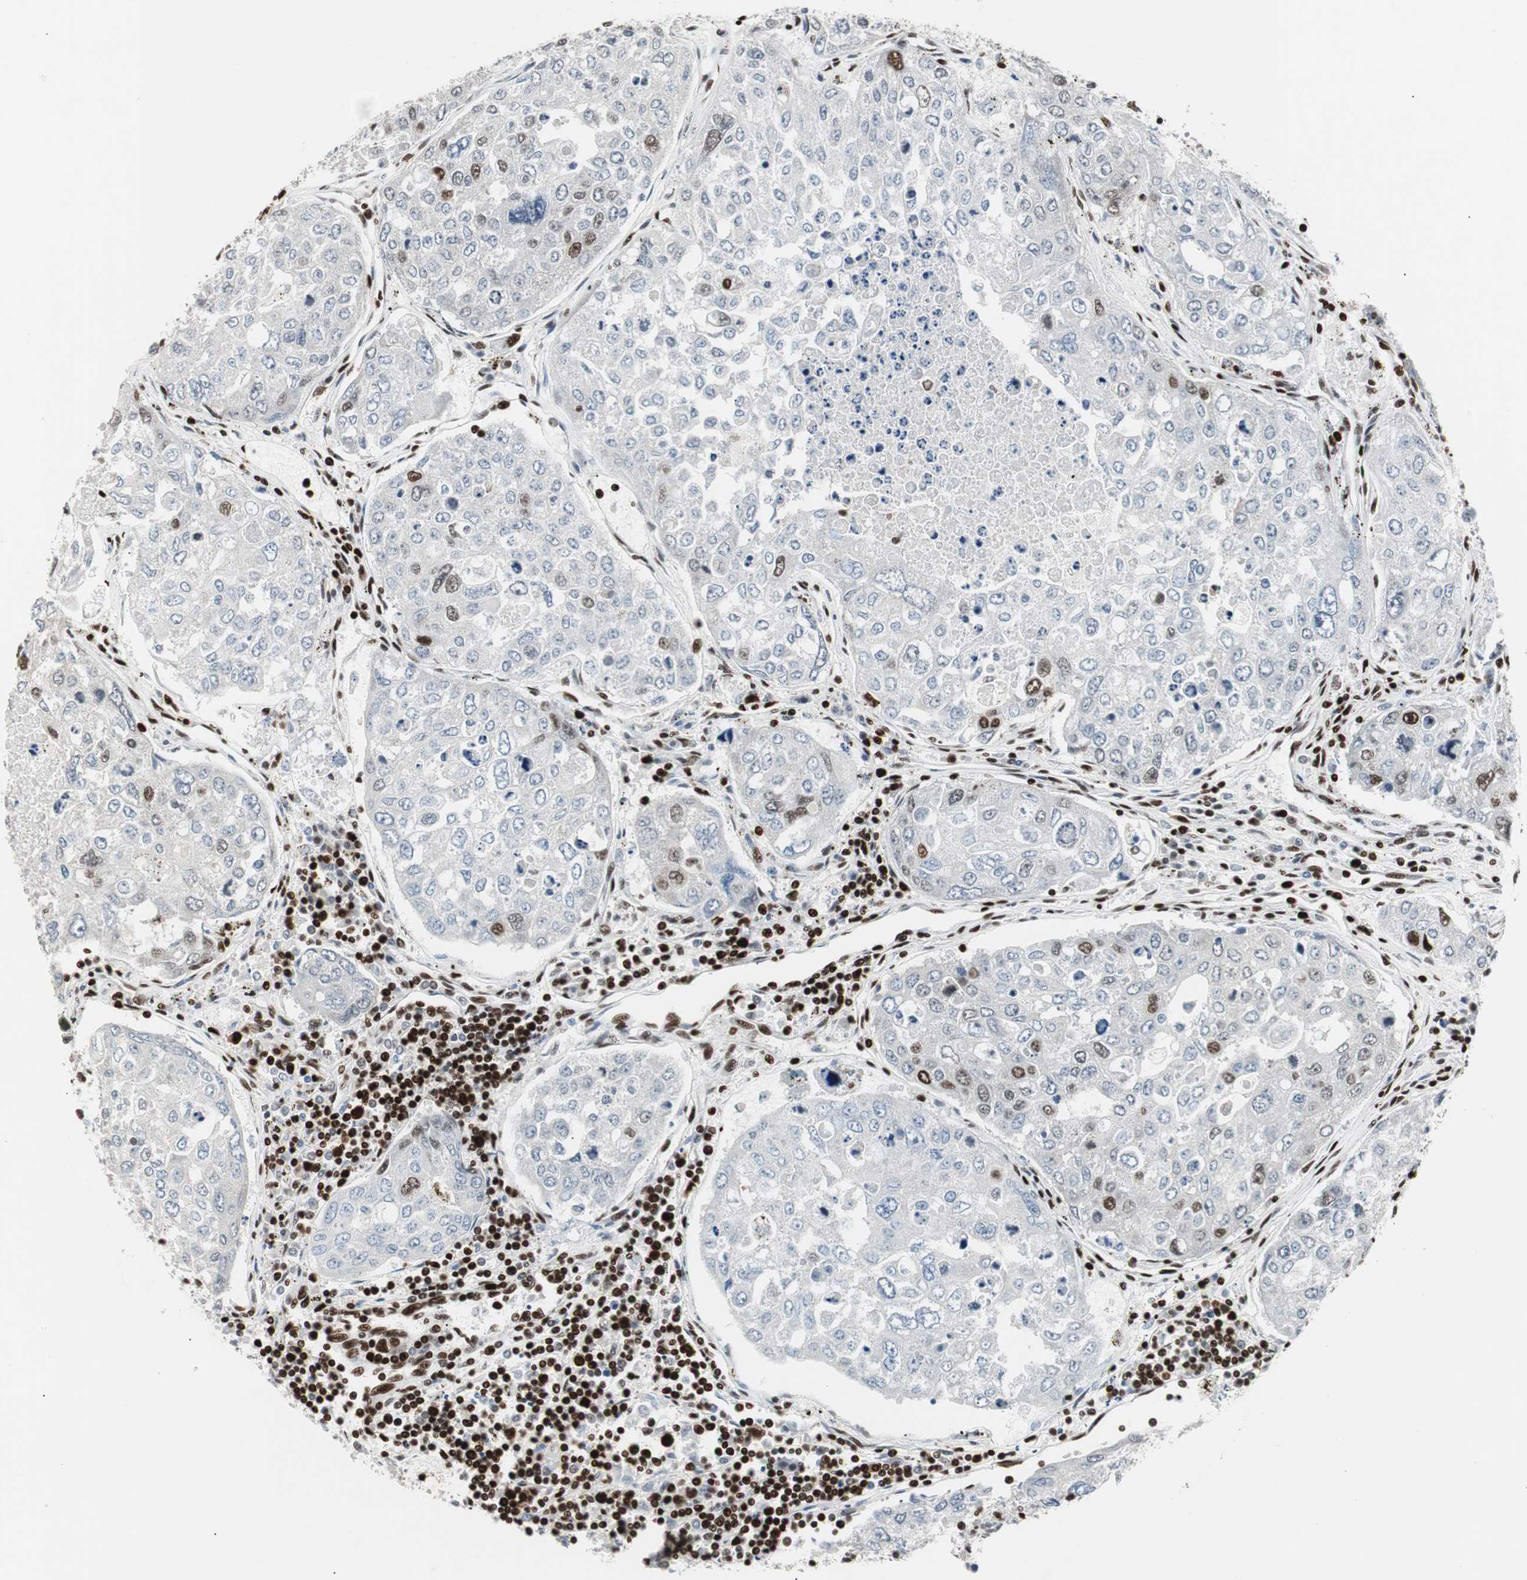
{"staining": {"intensity": "strong", "quantity": "25%-75%", "location": "nuclear"}, "tissue": "urothelial cancer", "cell_type": "Tumor cells", "image_type": "cancer", "snomed": [{"axis": "morphology", "description": "Urothelial carcinoma, High grade"}, {"axis": "topography", "description": "Lymph node"}, {"axis": "topography", "description": "Urinary bladder"}], "caption": "This is a photomicrograph of immunohistochemistry (IHC) staining of high-grade urothelial carcinoma, which shows strong expression in the nuclear of tumor cells.", "gene": "MTA2", "patient": {"sex": "male", "age": 51}}